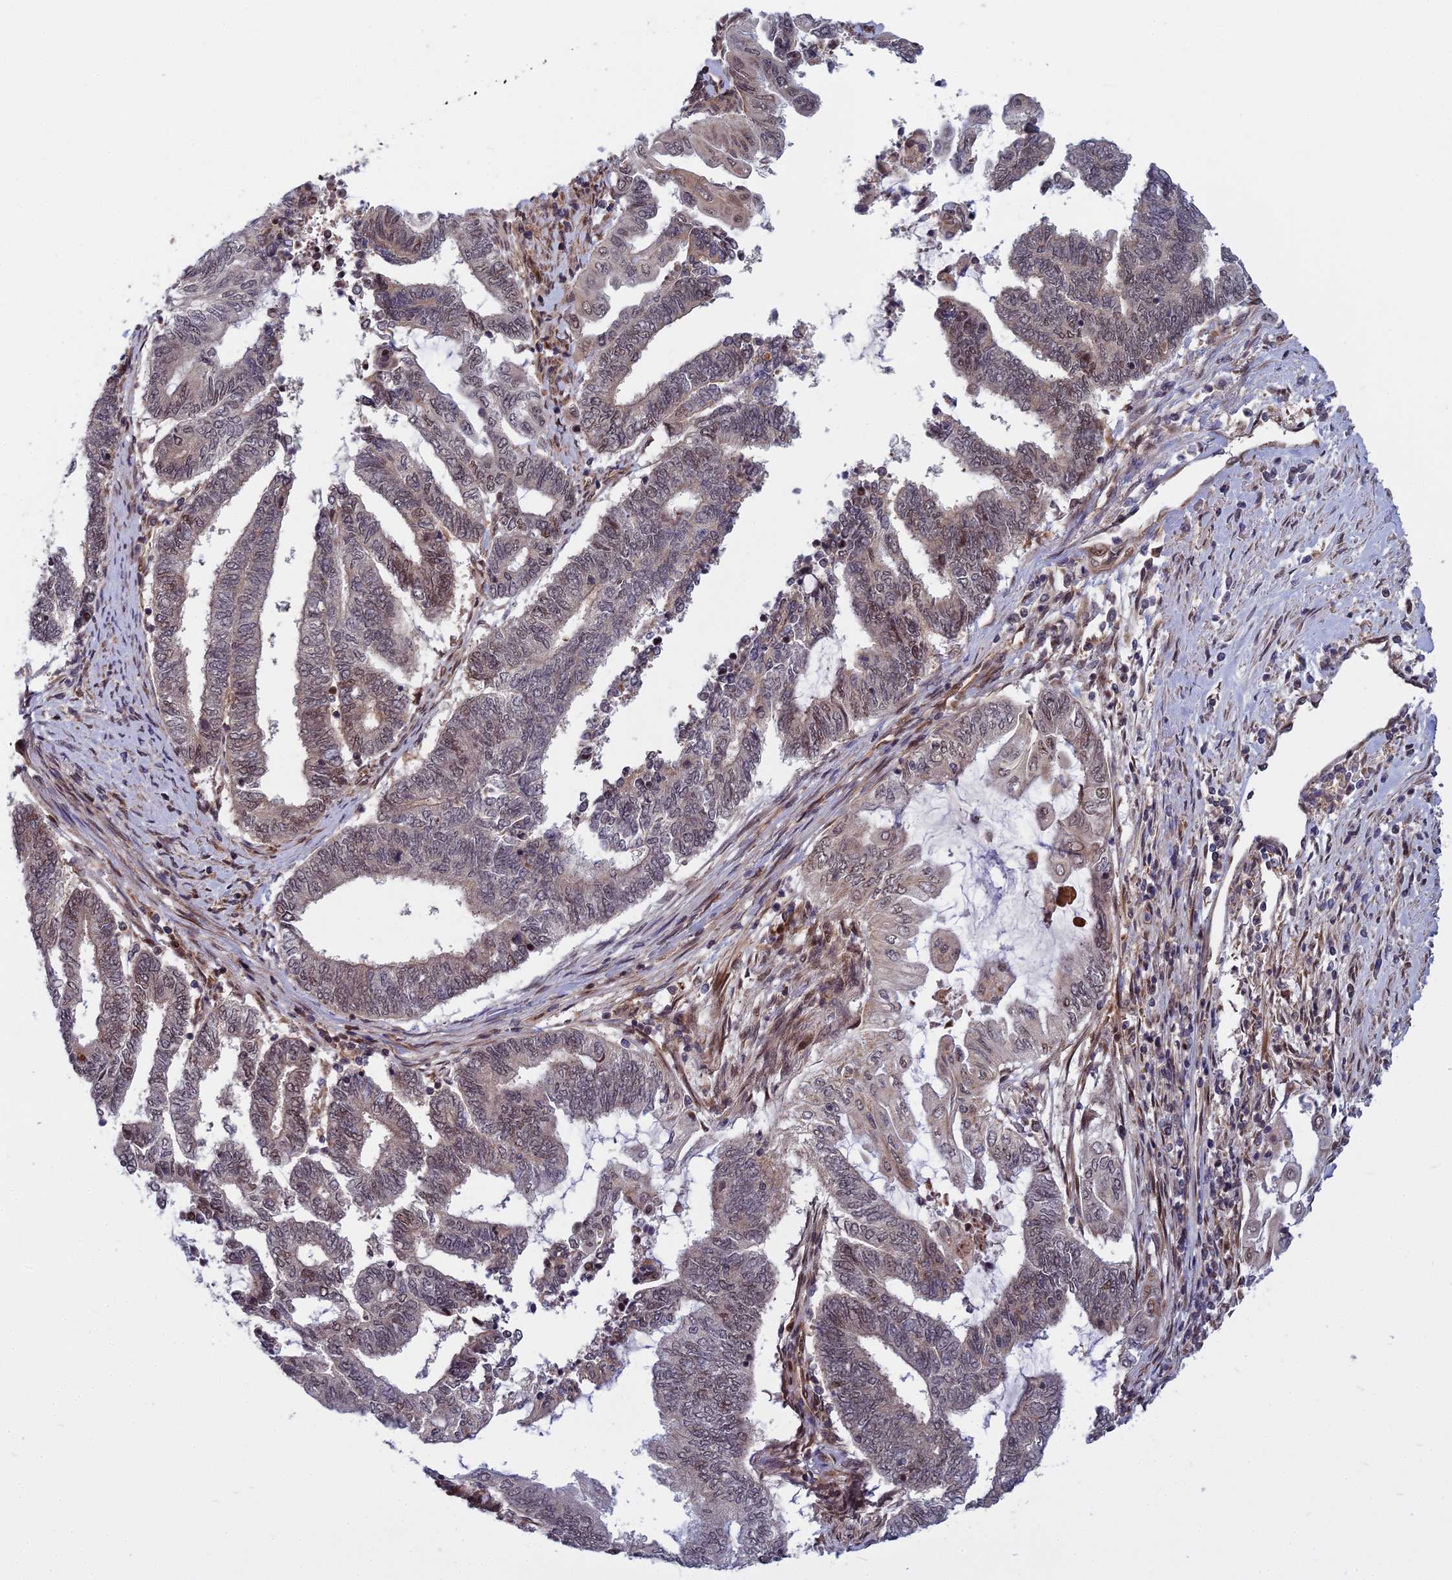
{"staining": {"intensity": "weak", "quantity": "25%-75%", "location": "nuclear"}, "tissue": "endometrial cancer", "cell_type": "Tumor cells", "image_type": "cancer", "snomed": [{"axis": "morphology", "description": "Adenocarcinoma, NOS"}, {"axis": "topography", "description": "Uterus"}, {"axis": "topography", "description": "Endometrium"}], "caption": "Immunohistochemical staining of human endometrial cancer (adenocarcinoma) reveals low levels of weak nuclear expression in about 25%-75% of tumor cells. The staining was performed using DAB (3,3'-diaminobenzidine) to visualize the protein expression in brown, while the nuclei were stained in blue with hematoxylin (Magnification: 20x).", "gene": "COMMD2", "patient": {"sex": "female", "age": 70}}